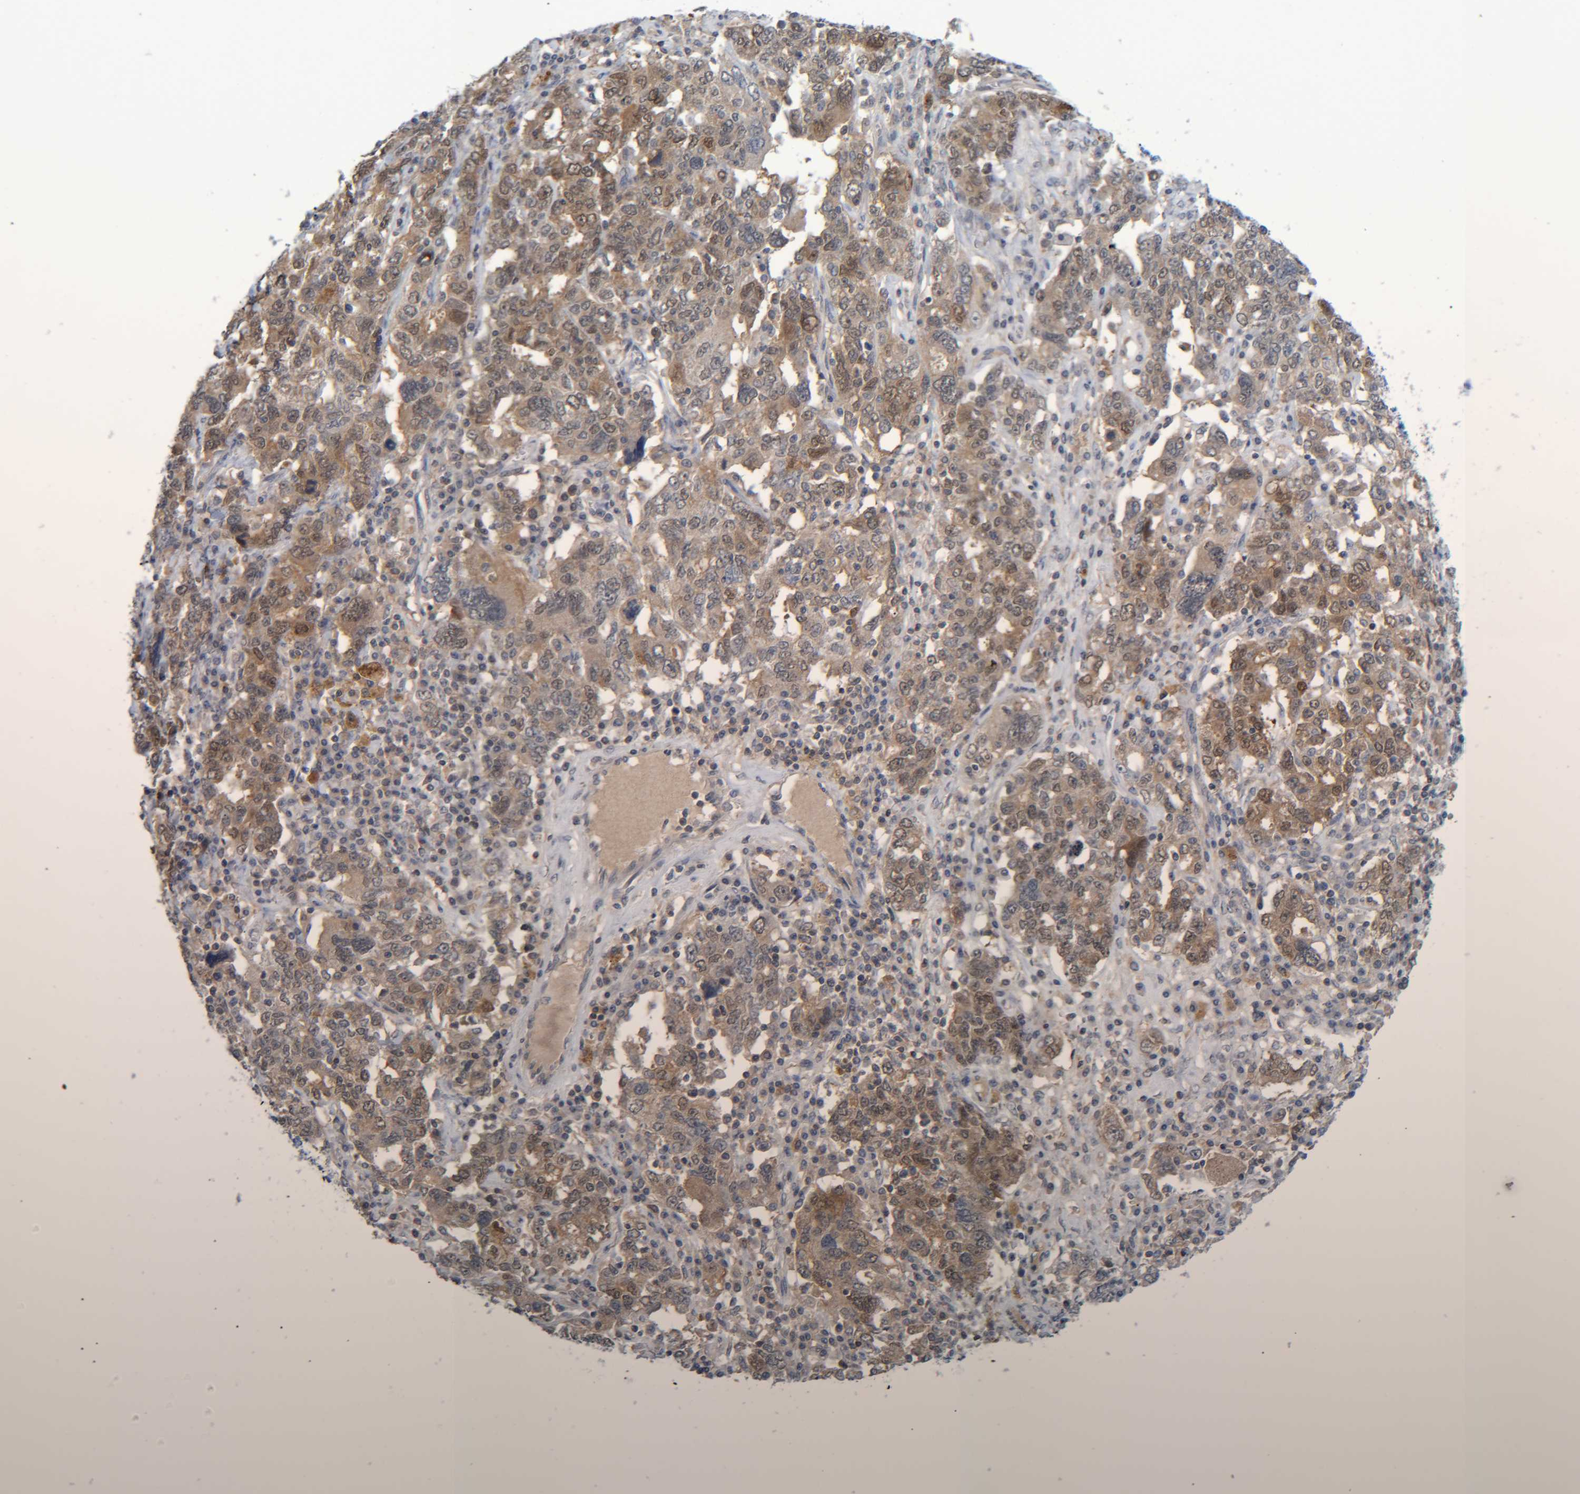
{"staining": {"intensity": "moderate", "quantity": "25%-75%", "location": "cytoplasmic/membranous"}, "tissue": "ovarian cancer", "cell_type": "Tumor cells", "image_type": "cancer", "snomed": [{"axis": "morphology", "description": "Carcinoma, endometroid"}, {"axis": "topography", "description": "Ovary"}], "caption": "Immunohistochemical staining of ovarian endometroid carcinoma exhibits medium levels of moderate cytoplasmic/membranous protein staining in approximately 25%-75% of tumor cells. (DAB = brown stain, brightfield microscopy at high magnification).", "gene": "PCYT2", "patient": {"sex": "female", "age": 62}}